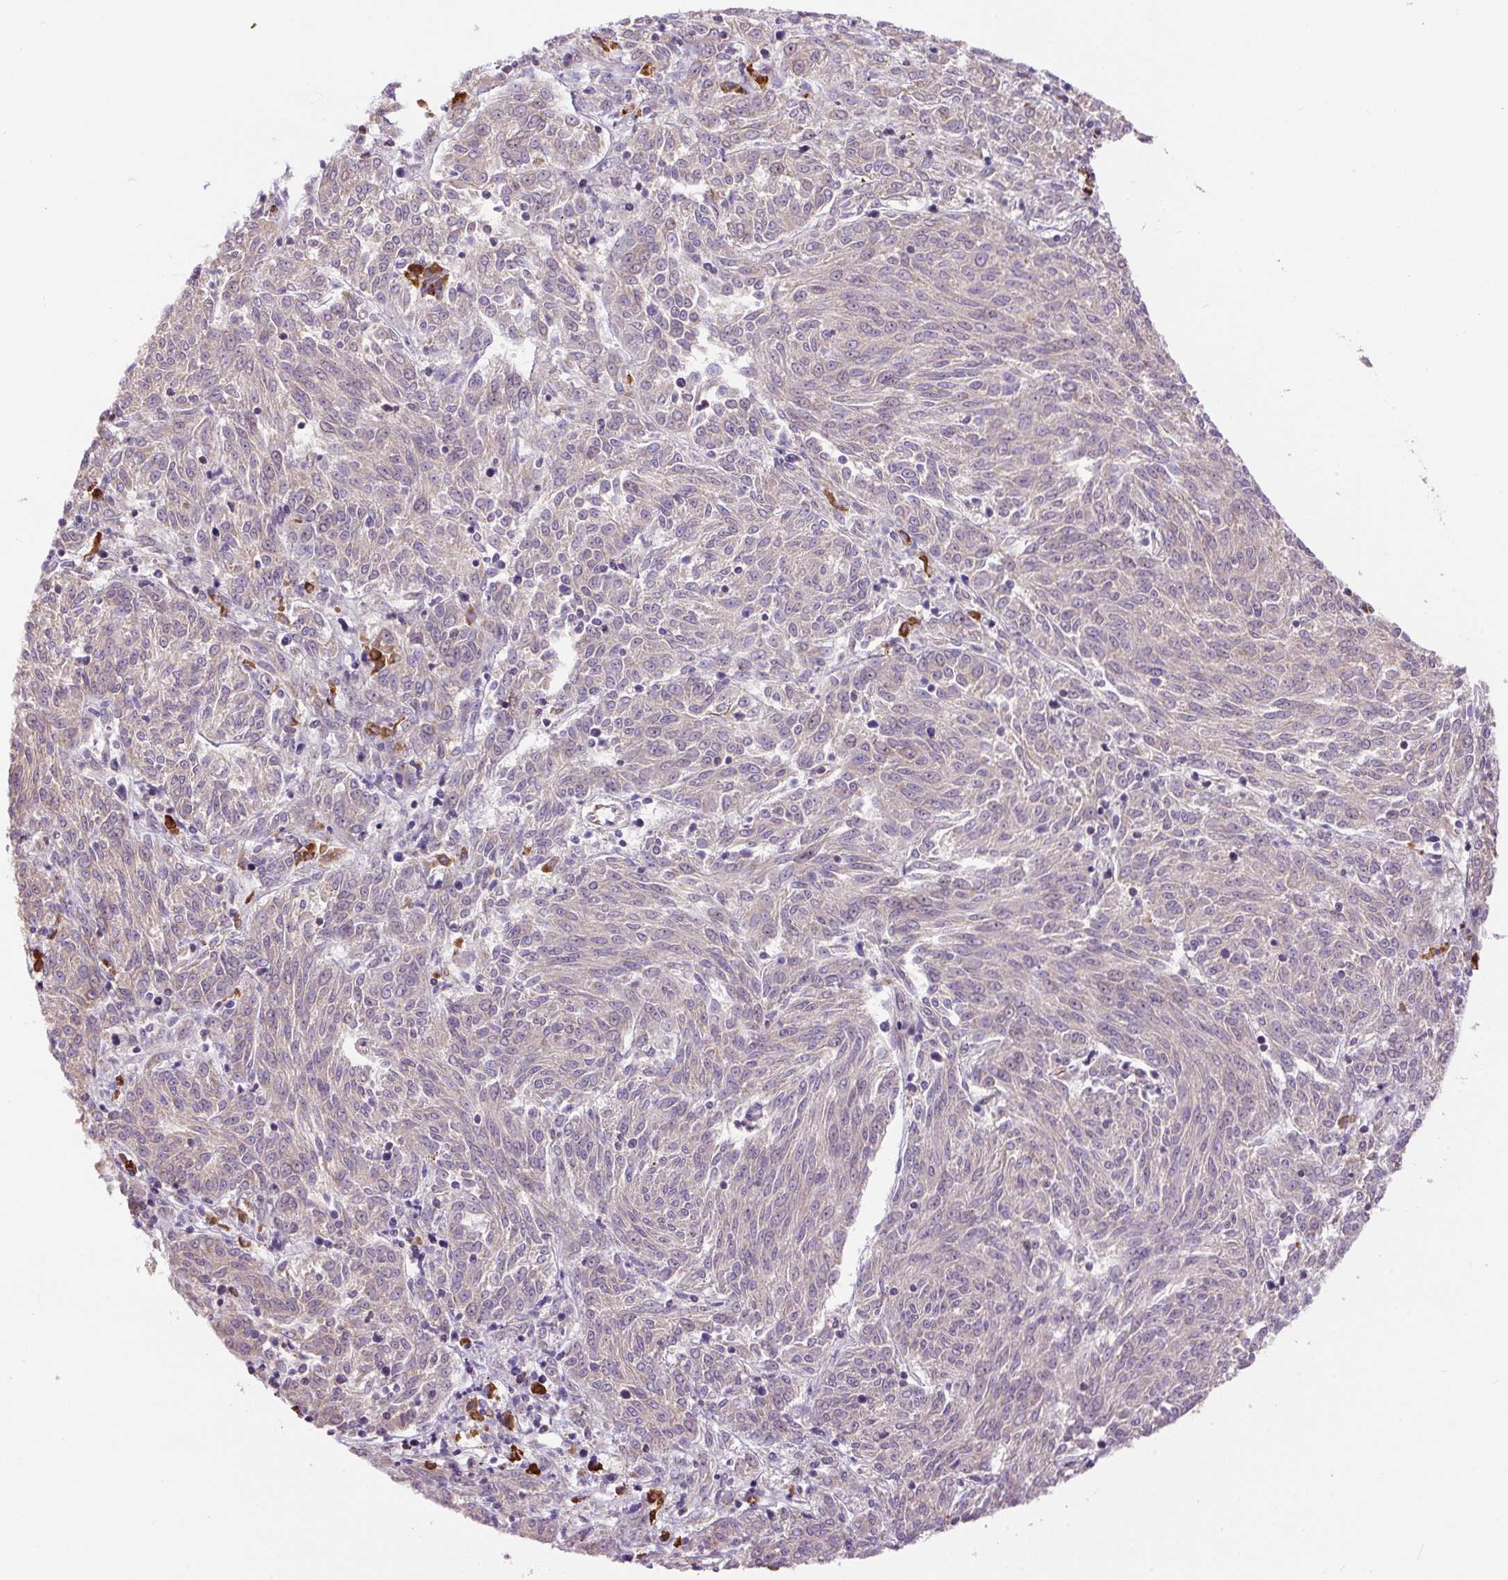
{"staining": {"intensity": "negative", "quantity": "none", "location": "none"}, "tissue": "melanoma", "cell_type": "Tumor cells", "image_type": "cancer", "snomed": [{"axis": "morphology", "description": "Malignant melanoma, NOS"}, {"axis": "topography", "description": "Skin"}], "caption": "Human melanoma stained for a protein using immunohistochemistry shows no positivity in tumor cells.", "gene": "PPME1", "patient": {"sex": "female", "age": 72}}